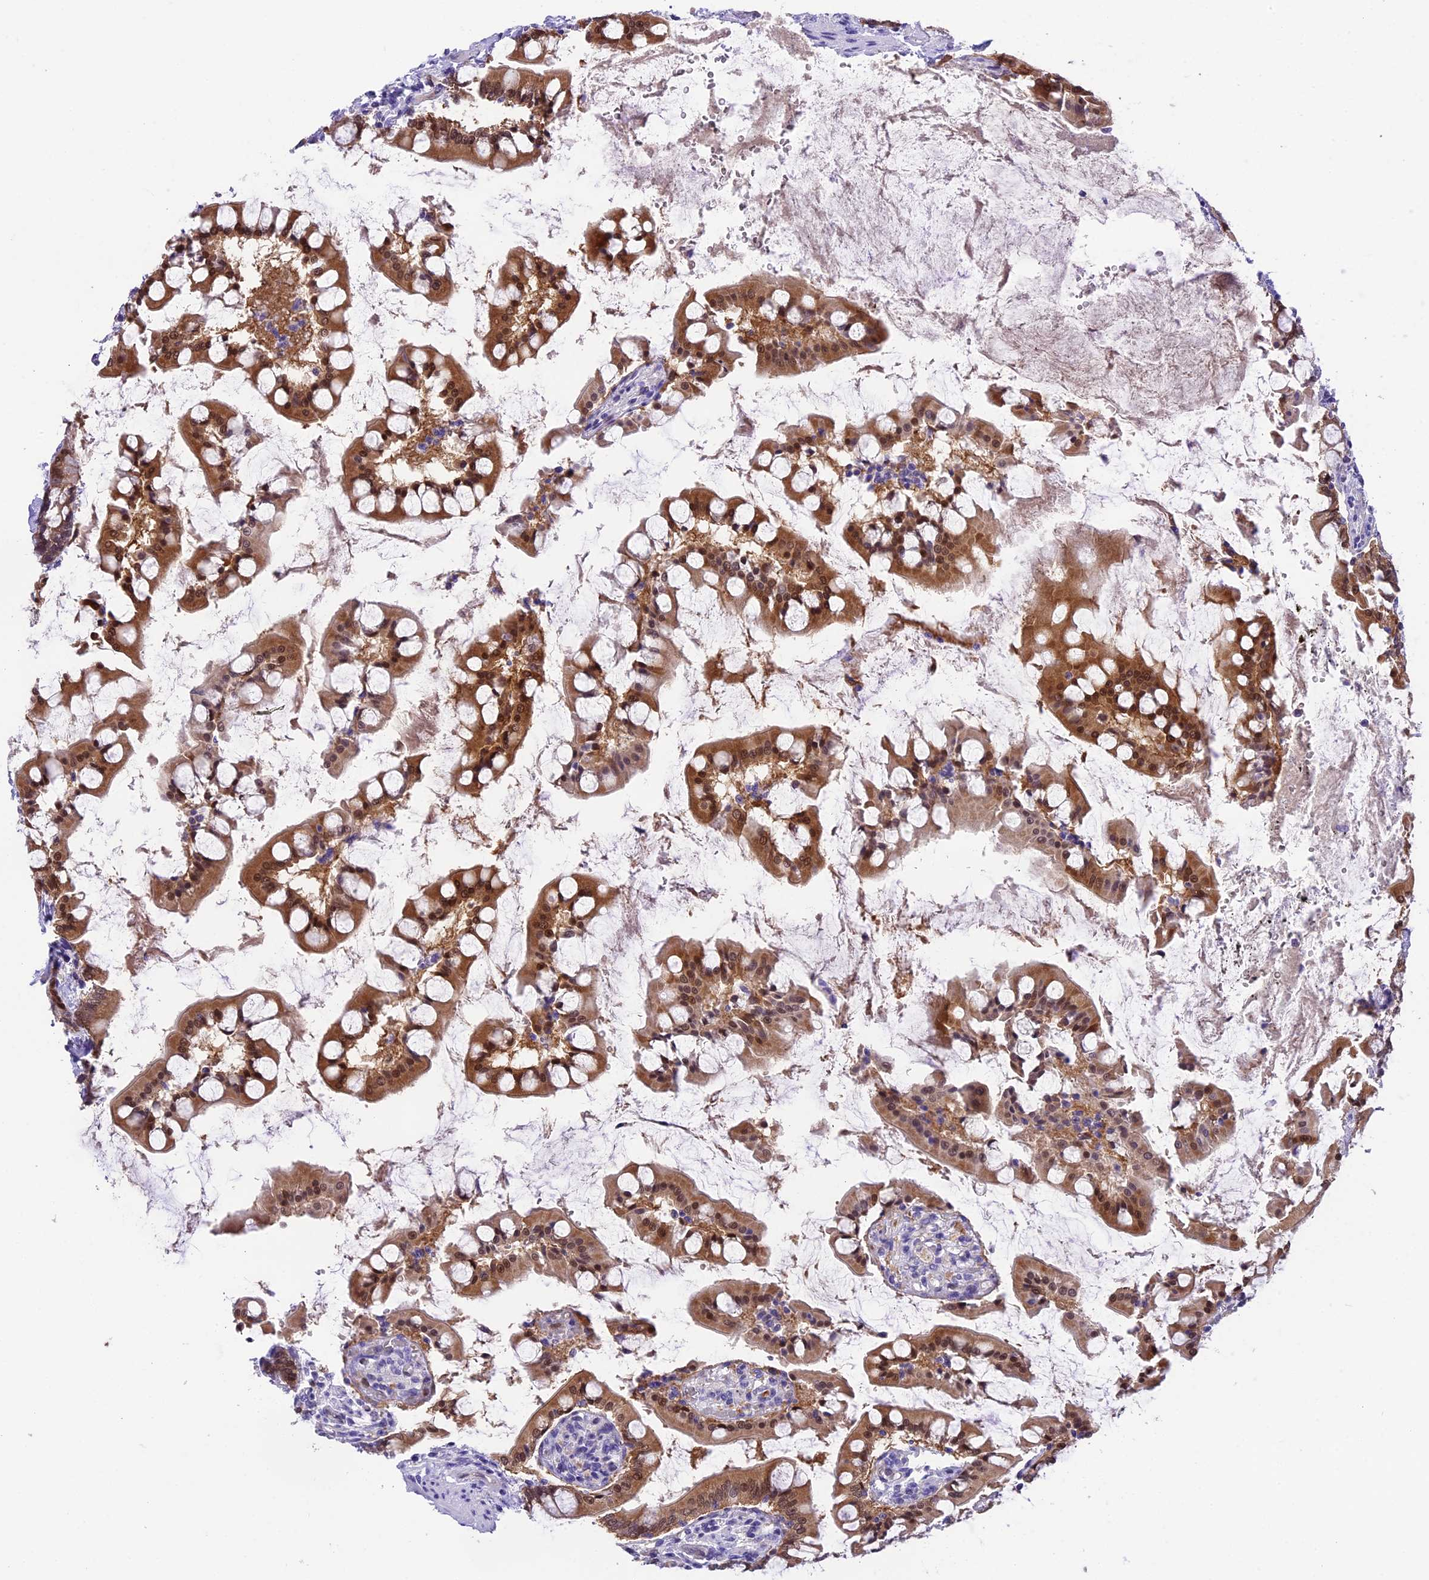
{"staining": {"intensity": "moderate", "quantity": ">75%", "location": "cytoplasmic/membranous,nuclear"}, "tissue": "small intestine", "cell_type": "Glandular cells", "image_type": "normal", "snomed": [{"axis": "morphology", "description": "Normal tissue, NOS"}, {"axis": "topography", "description": "Small intestine"}], "caption": "Glandular cells reveal medium levels of moderate cytoplasmic/membranous,nuclear expression in about >75% of cells in normal human small intestine. (Brightfield microscopy of DAB IHC at high magnification).", "gene": "PRR15", "patient": {"sex": "male", "age": 52}}